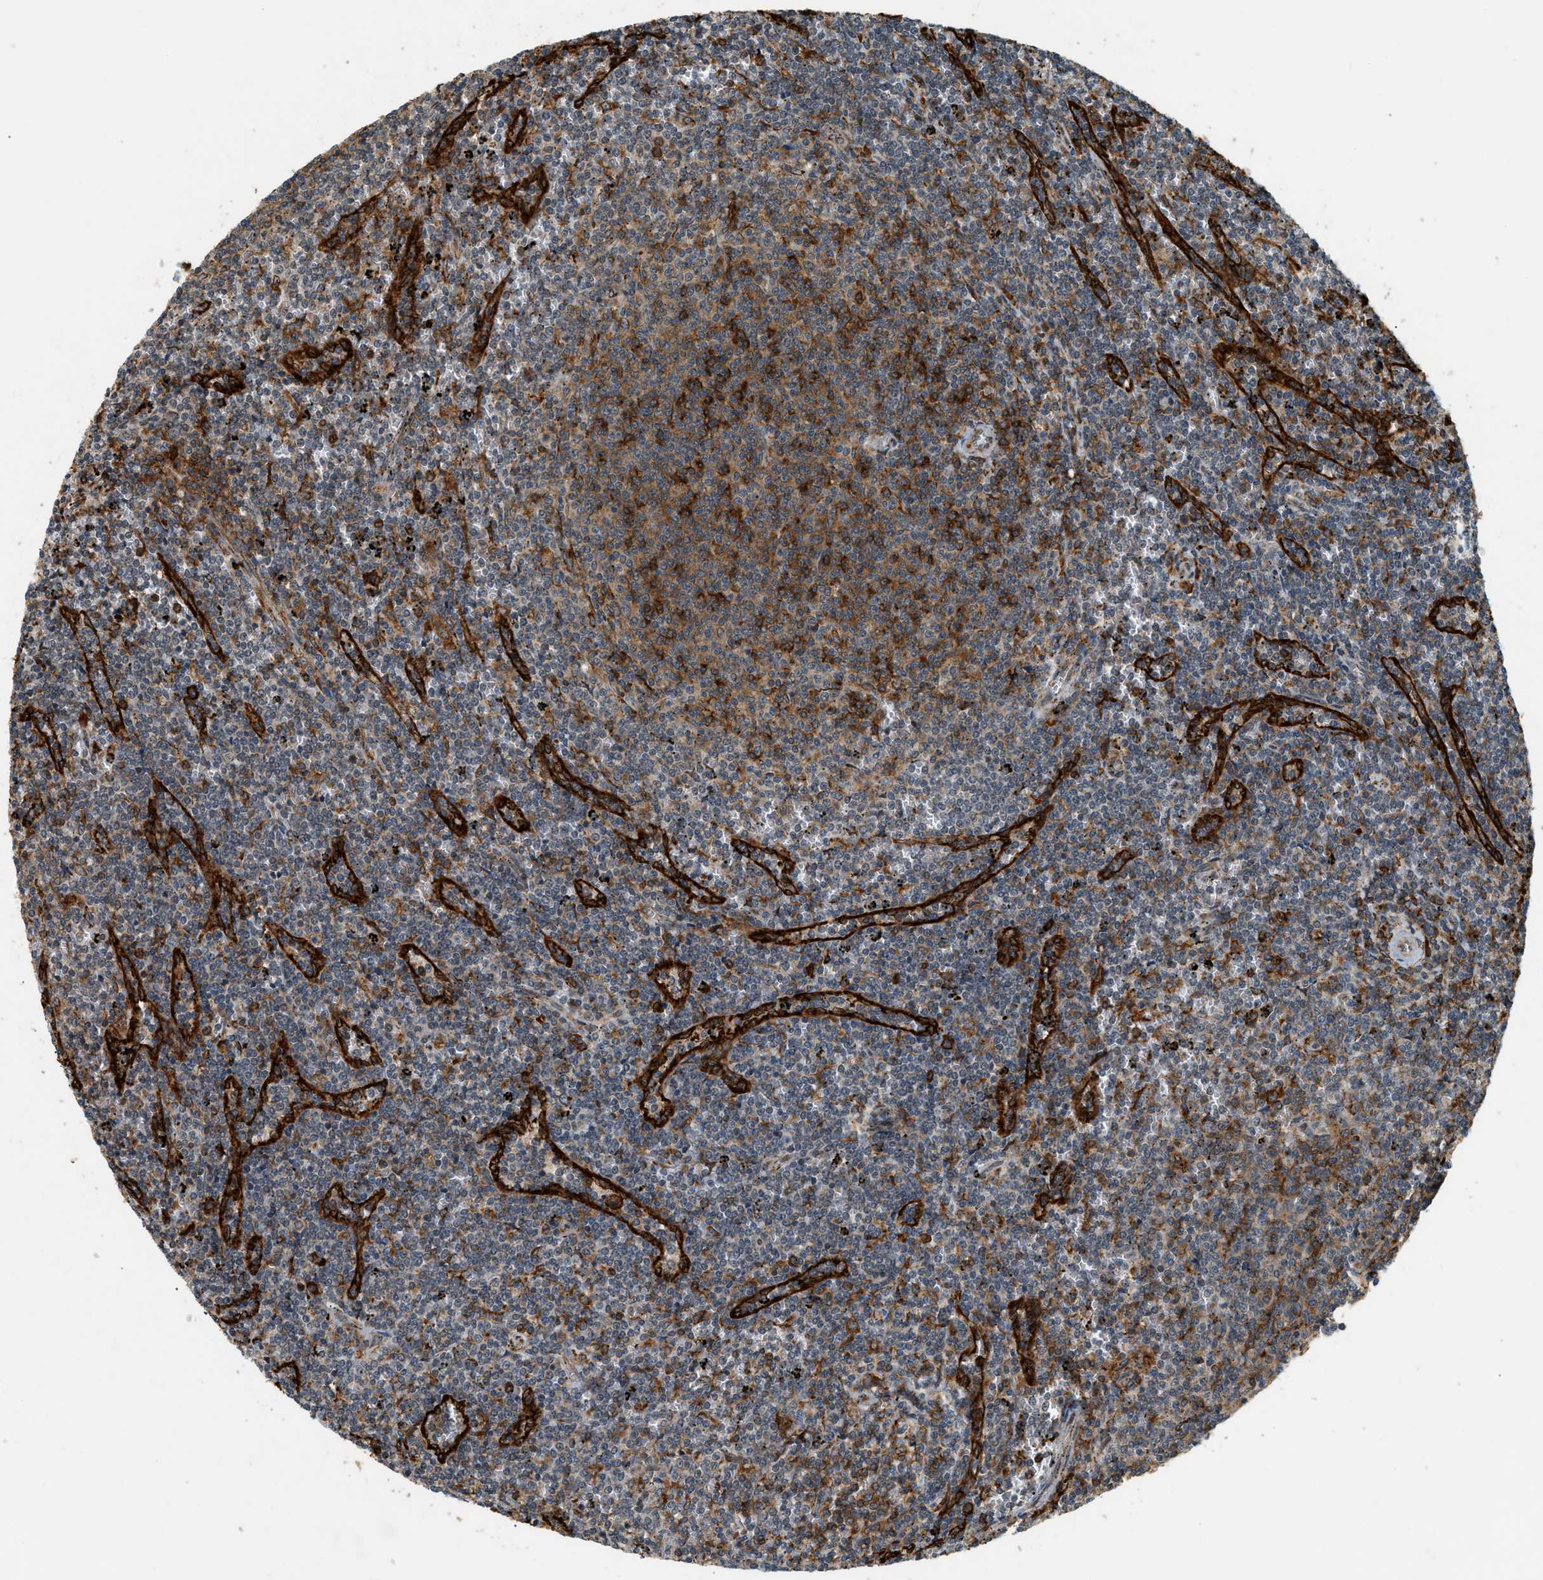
{"staining": {"intensity": "moderate", "quantity": "25%-75%", "location": "cytoplasmic/membranous"}, "tissue": "lymphoma", "cell_type": "Tumor cells", "image_type": "cancer", "snomed": [{"axis": "morphology", "description": "Malignant lymphoma, non-Hodgkin's type, Low grade"}, {"axis": "topography", "description": "Spleen"}], "caption": "Tumor cells exhibit medium levels of moderate cytoplasmic/membranous positivity in approximately 25%-75% of cells in human malignant lymphoma, non-Hodgkin's type (low-grade).", "gene": "SEMA4D", "patient": {"sex": "female", "age": 50}}